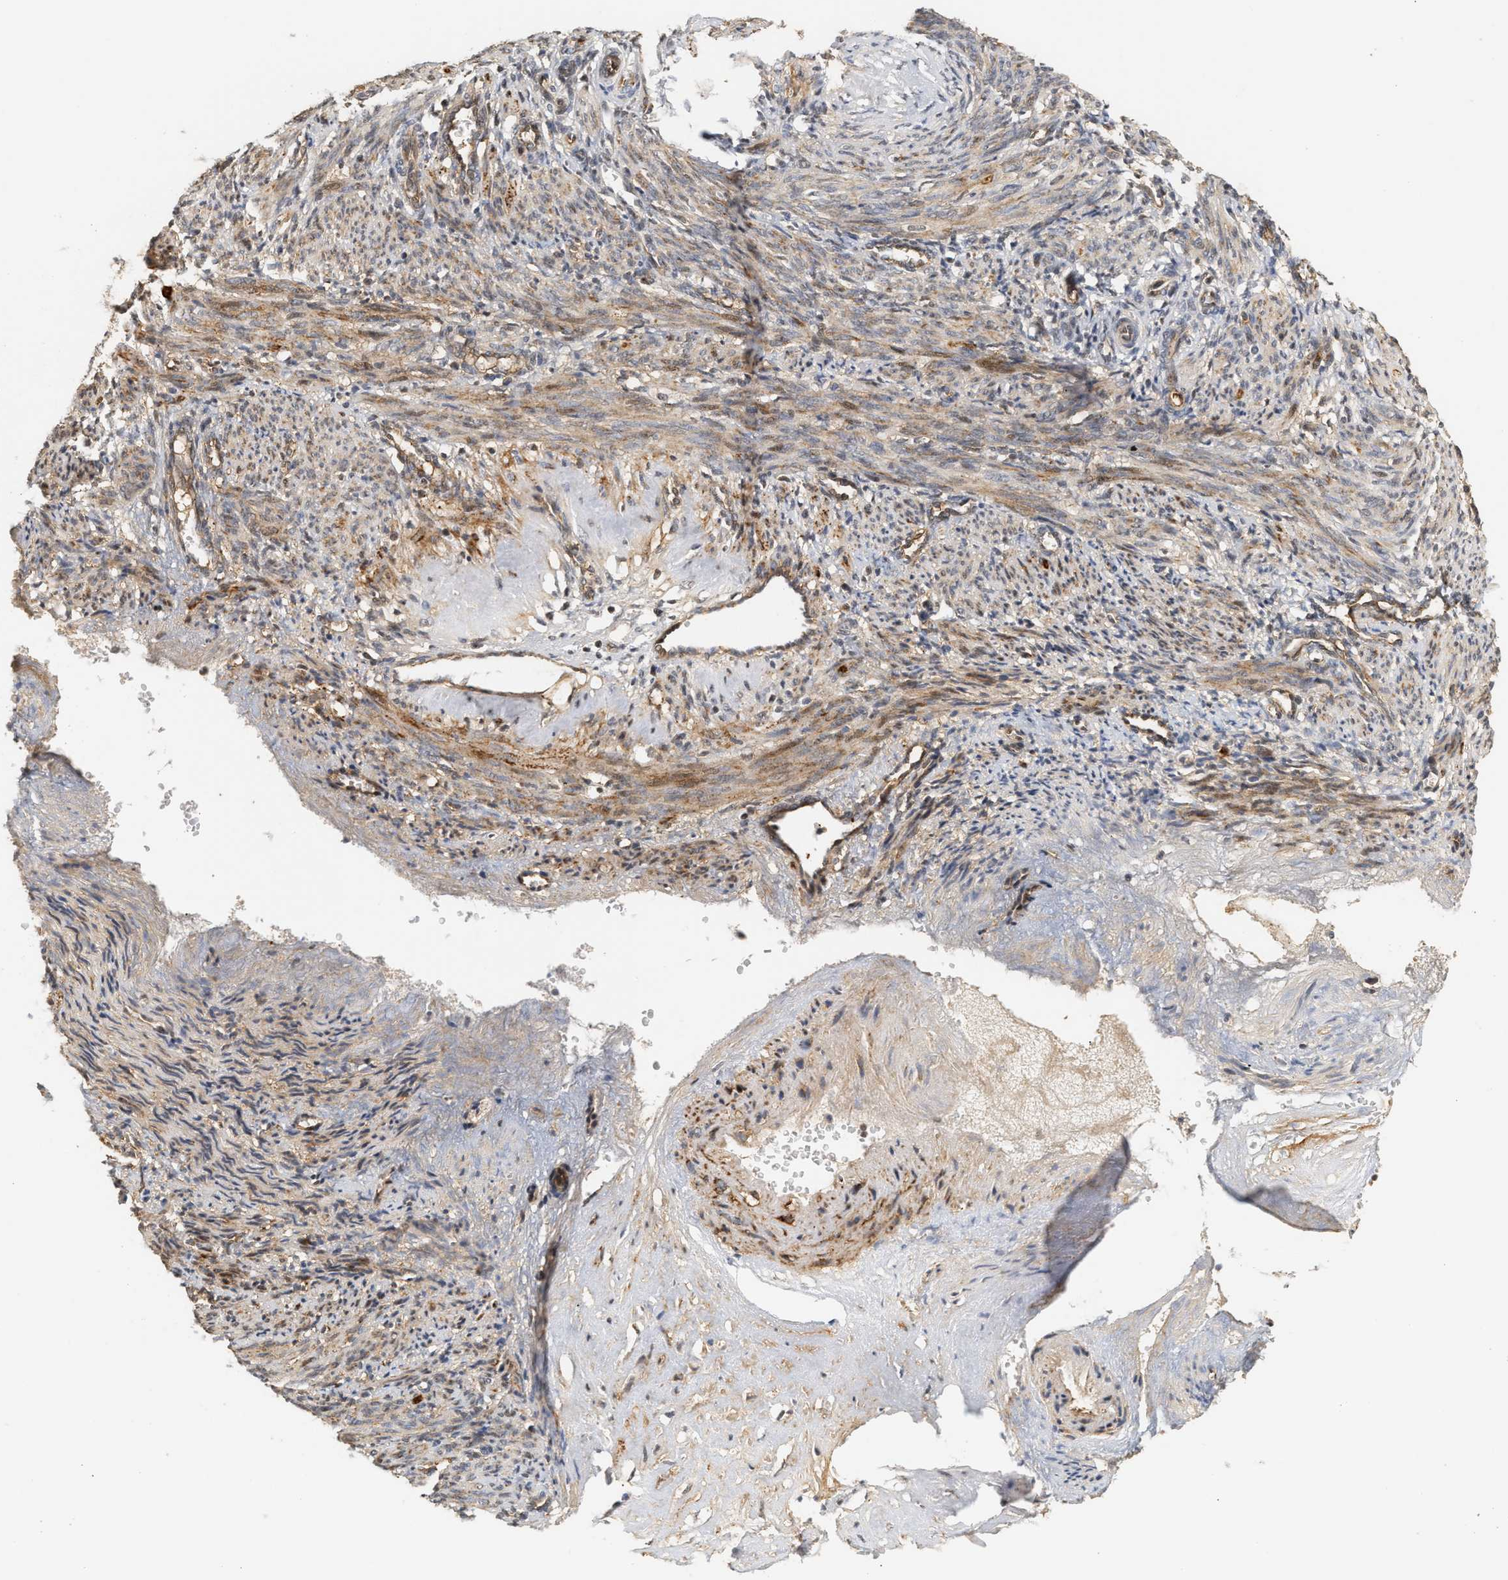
{"staining": {"intensity": "weak", "quantity": "25%-75%", "location": "cytoplasmic/membranous"}, "tissue": "smooth muscle", "cell_type": "Smooth muscle cells", "image_type": "normal", "snomed": [{"axis": "morphology", "description": "Normal tissue, NOS"}, {"axis": "topography", "description": "Endometrium"}], "caption": "Immunohistochemical staining of unremarkable smooth muscle shows weak cytoplasmic/membranous protein staining in approximately 25%-75% of smooth muscle cells. Nuclei are stained in blue.", "gene": "PLXND1", "patient": {"sex": "female", "age": 33}}